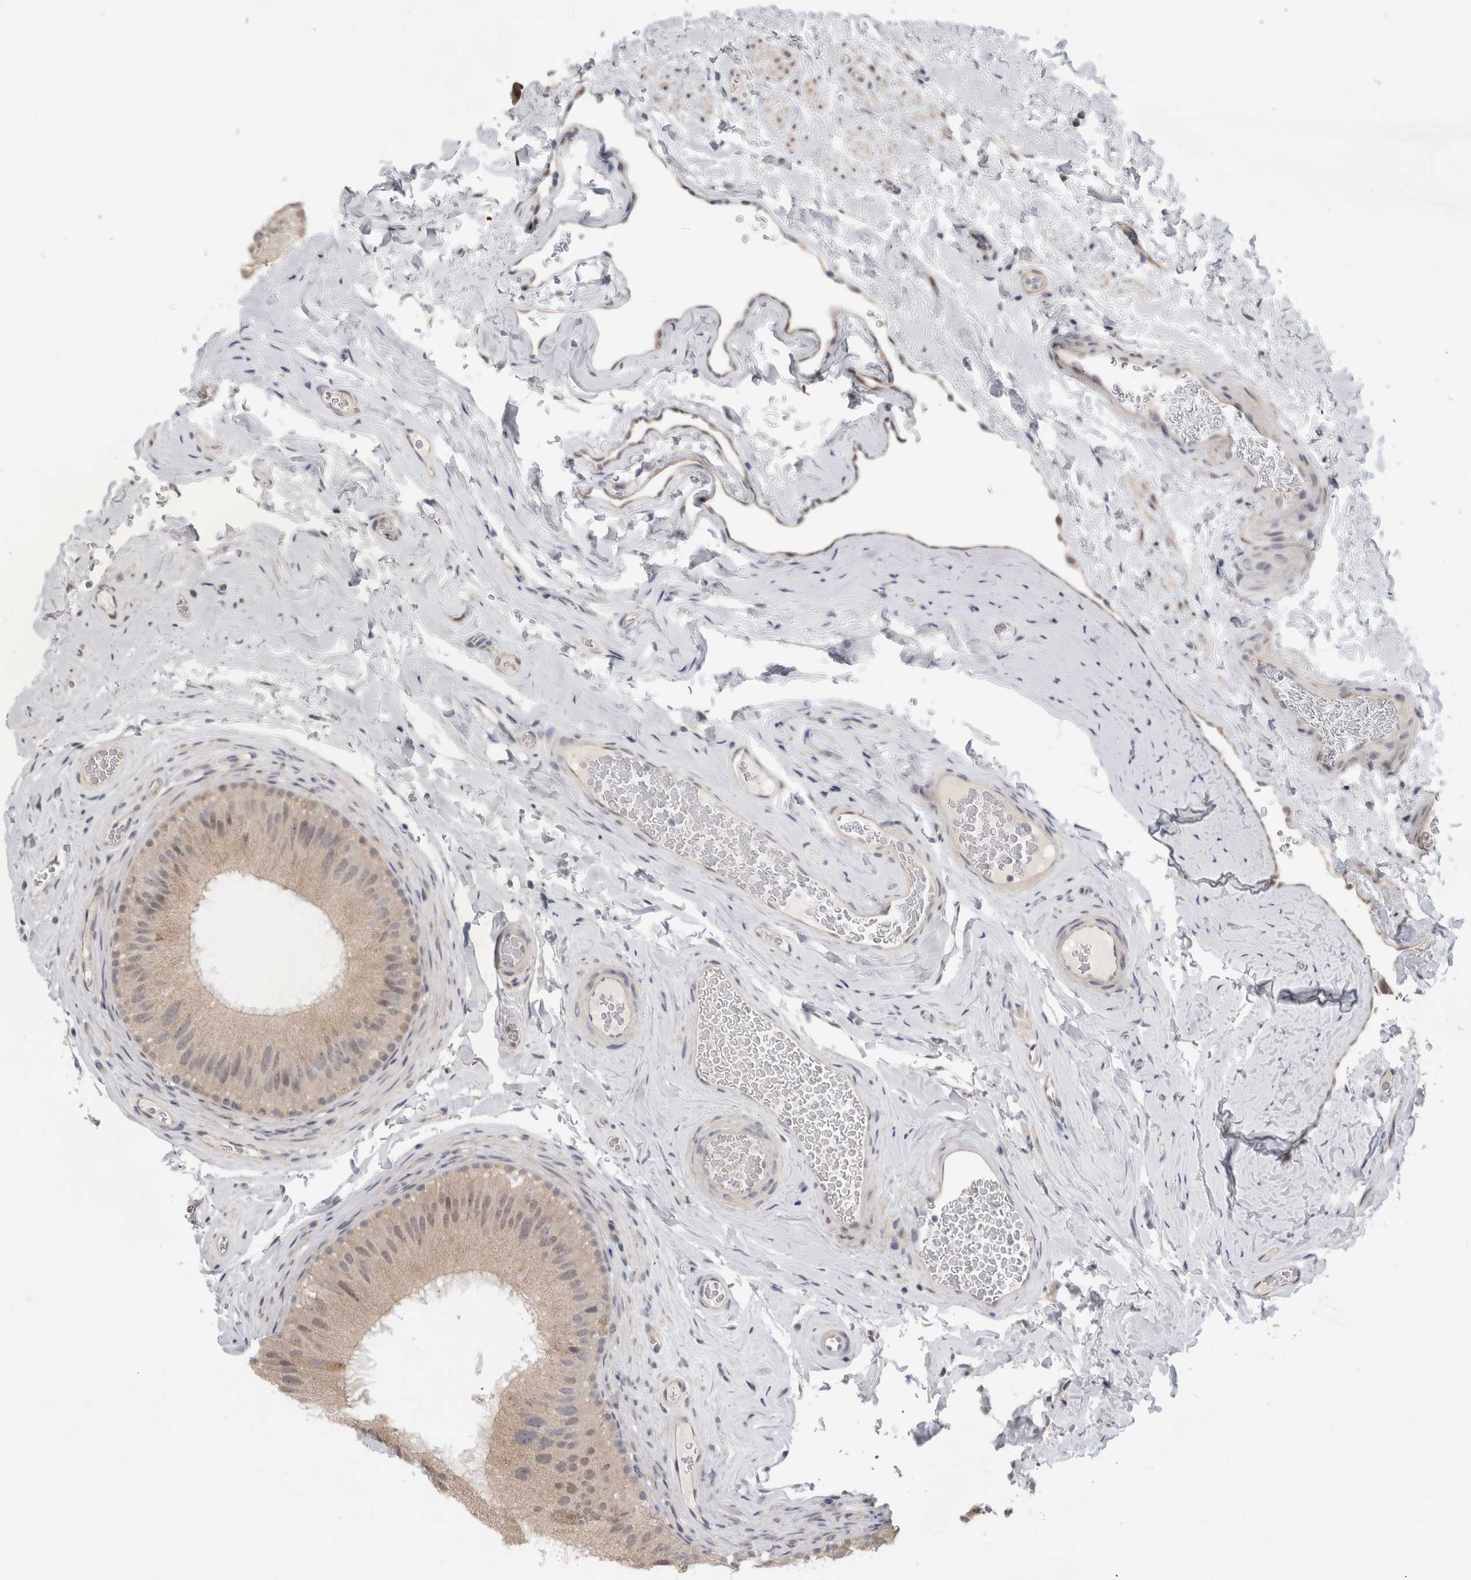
{"staining": {"intensity": "weak", "quantity": "<25%", "location": "cytoplasmic/membranous,nuclear"}, "tissue": "epididymis", "cell_type": "Glandular cells", "image_type": "normal", "snomed": [{"axis": "morphology", "description": "Normal tissue, NOS"}, {"axis": "topography", "description": "Vascular tissue"}, {"axis": "topography", "description": "Epididymis"}], "caption": "Protein analysis of benign epididymis displays no significant positivity in glandular cells.", "gene": "PIGP", "patient": {"sex": "male", "age": 49}}